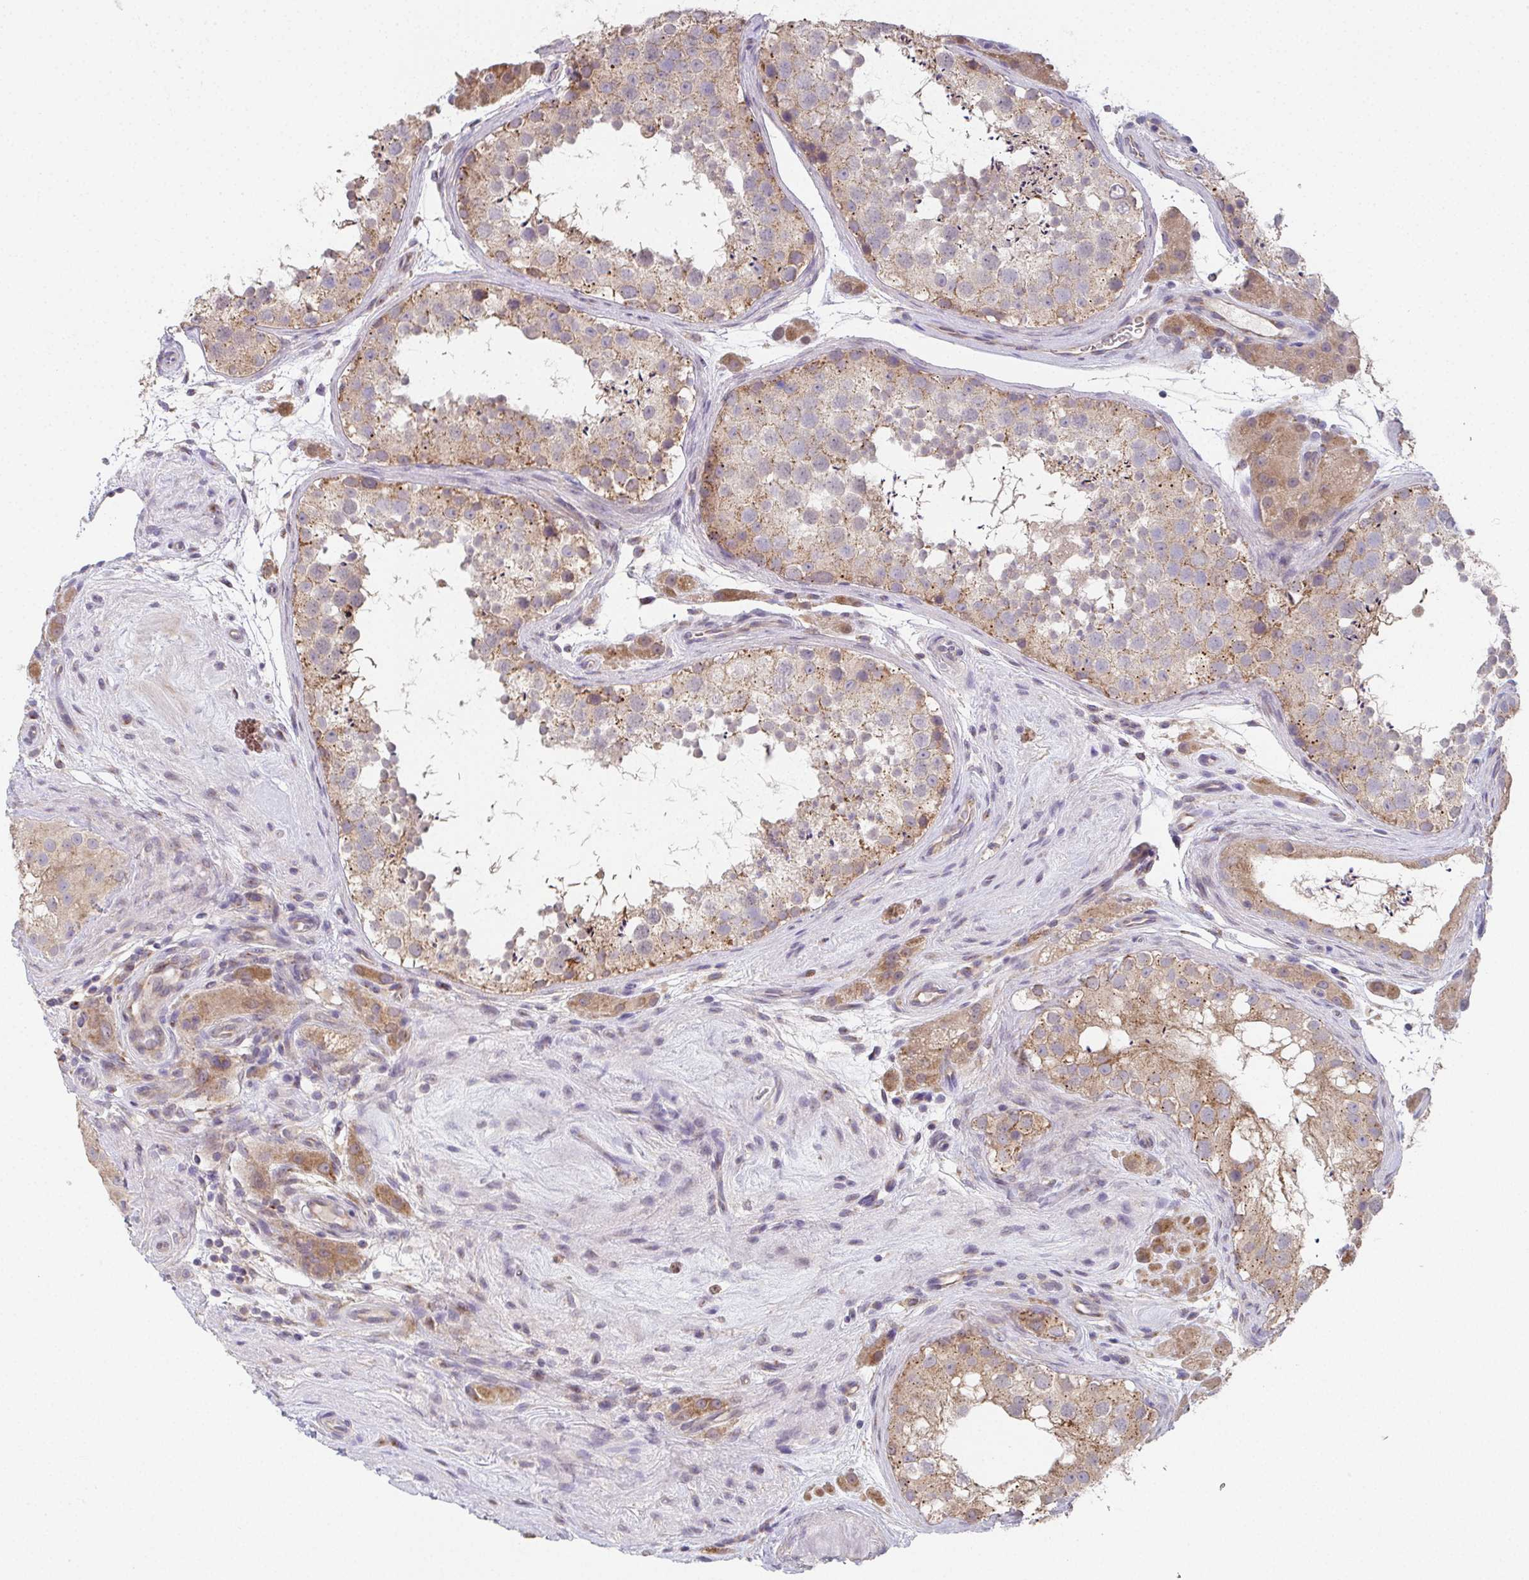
{"staining": {"intensity": "weak", "quantity": ">75%", "location": "cytoplasmic/membranous"}, "tissue": "testis", "cell_type": "Cells in seminiferous ducts", "image_type": "normal", "snomed": [{"axis": "morphology", "description": "Normal tissue, NOS"}, {"axis": "topography", "description": "Testis"}], "caption": "Benign testis was stained to show a protein in brown. There is low levels of weak cytoplasmic/membranous positivity in approximately >75% of cells in seminiferous ducts.", "gene": "TSPAN31", "patient": {"sex": "male", "age": 41}}